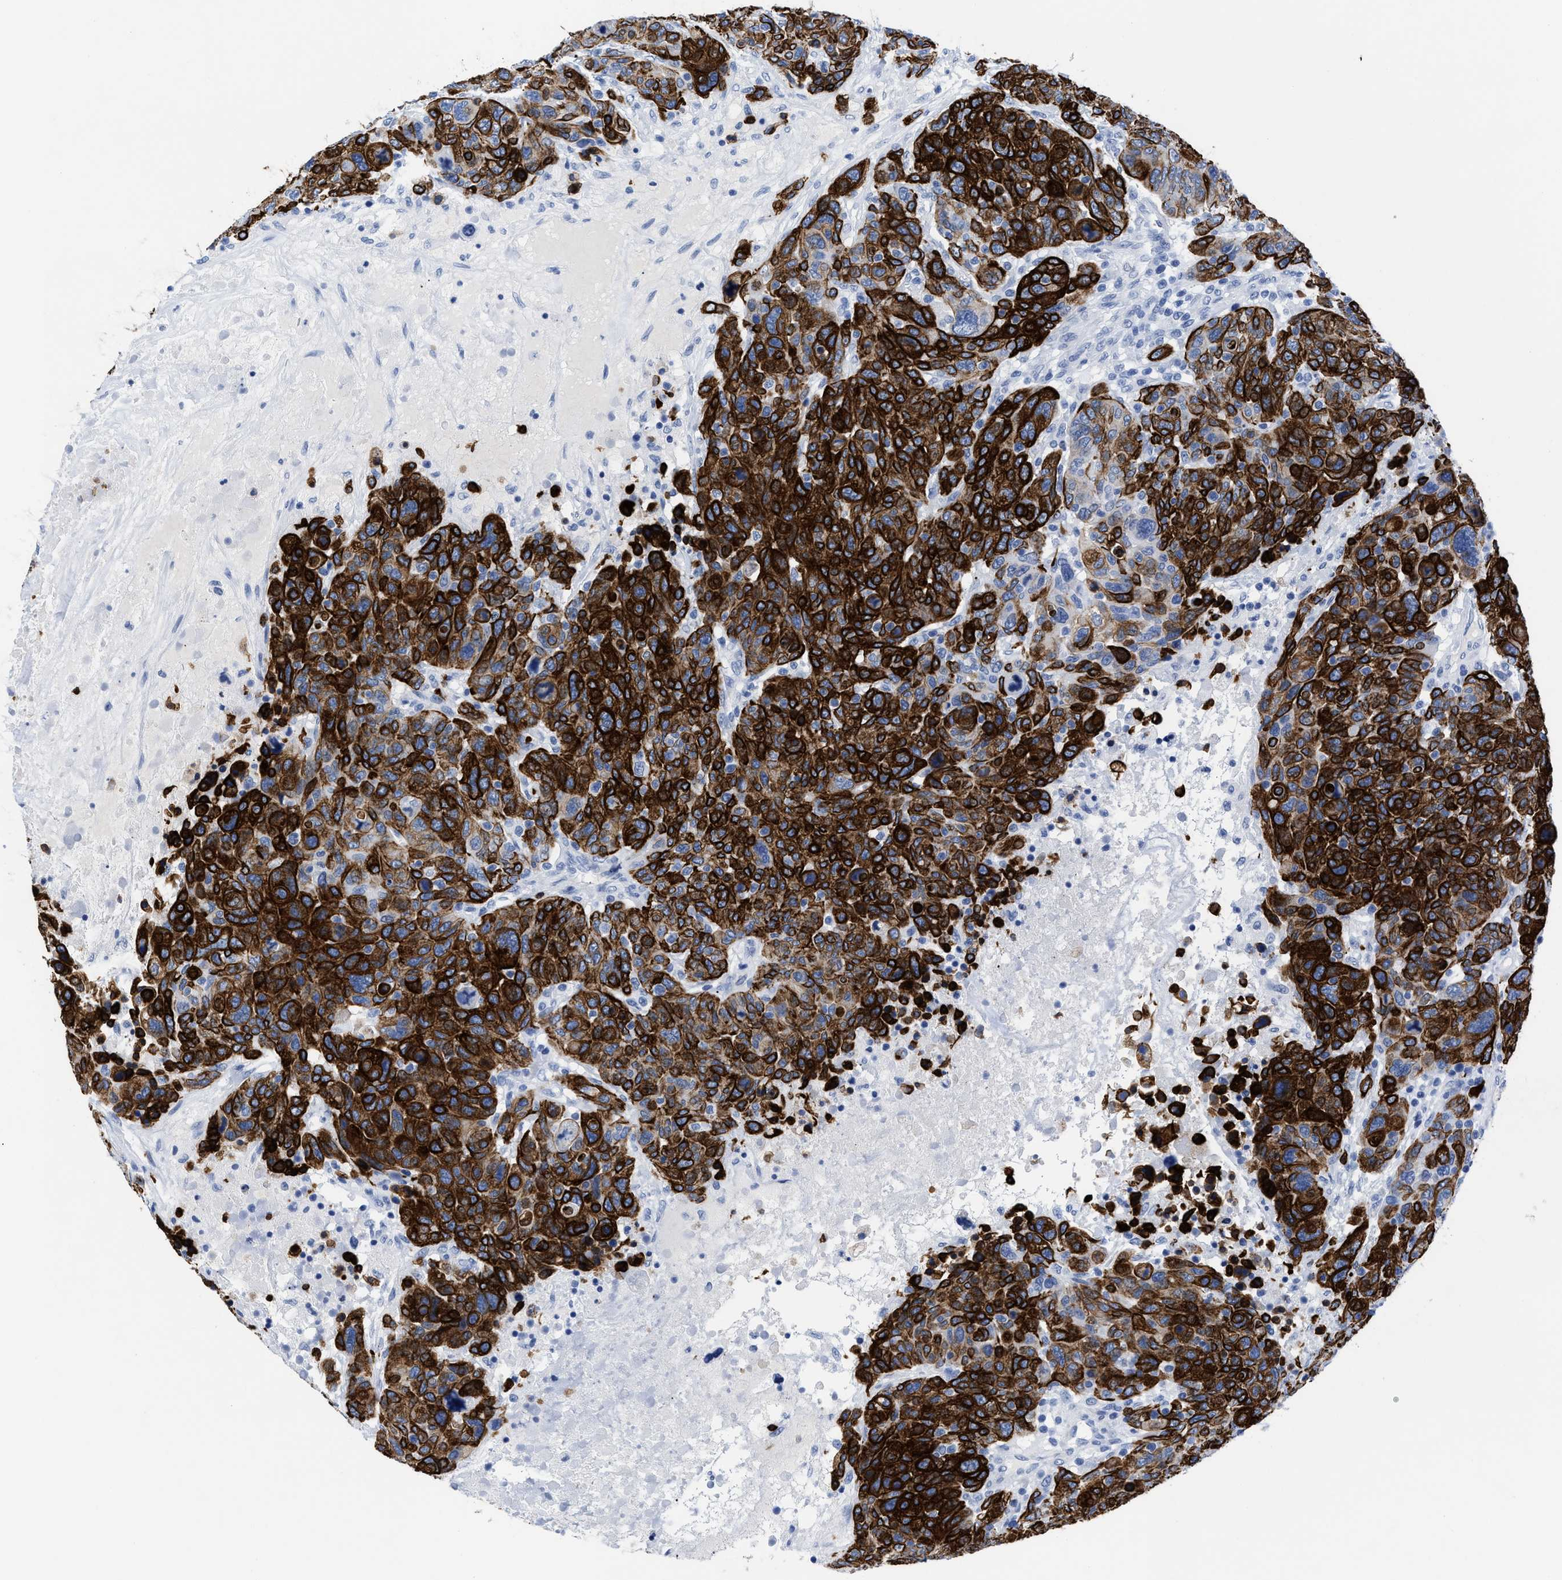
{"staining": {"intensity": "strong", "quantity": ">75%", "location": "cytoplasmic/membranous"}, "tissue": "breast cancer", "cell_type": "Tumor cells", "image_type": "cancer", "snomed": [{"axis": "morphology", "description": "Duct carcinoma"}, {"axis": "topography", "description": "Breast"}], "caption": "A photomicrograph showing strong cytoplasmic/membranous staining in approximately >75% of tumor cells in breast cancer (invasive ductal carcinoma), as visualized by brown immunohistochemical staining.", "gene": "DUSP26", "patient": {"sex": "female", "age": 37}}